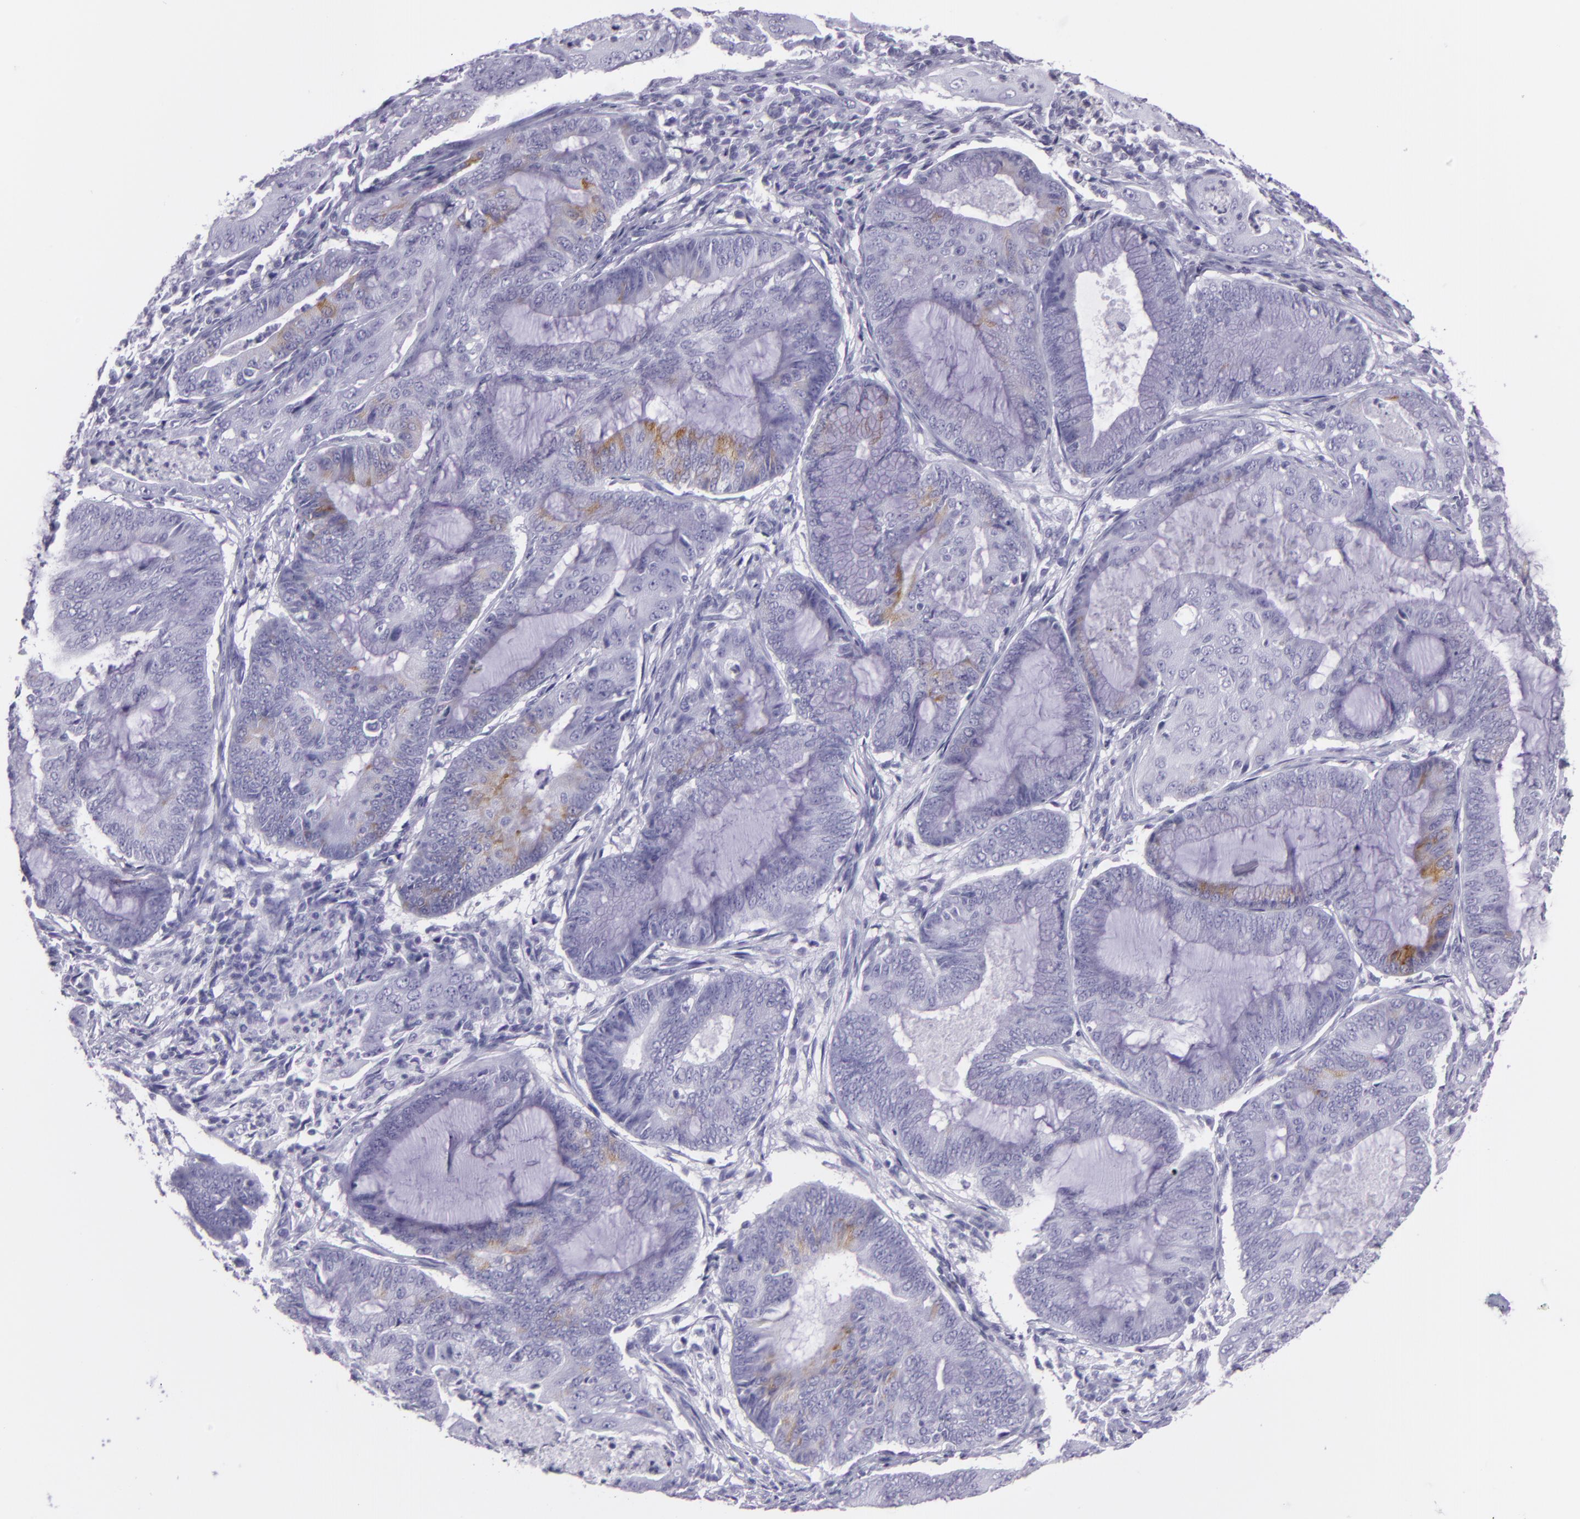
{"staining": {"intensity": "moderate", "quantity": "<25%", "location": "cytoplasmic/membranous"}, "tissue": "endometrial cancer", "cell_type": "Tumor cells", "image_type": "cancer", "snomed": [{"axis": "morphology", "description": "Adenocarcinoma, NOS"}, {"axis": "topography", "description": "Endometrium"}], "caption": "The histopathology image displays immunohistochemical staining of endometrial cancer. There is moderate cytoplasmic/membranous expression is present in about <25% of tumor cells. Using DAB (3,3'-diaminobenzidine) (brown) and hematoxylin (blue) stains, captured at high magnification using brightfield microscopy.", "gene": "MUC6", "patient": {"sex": "female", "age": 63}}